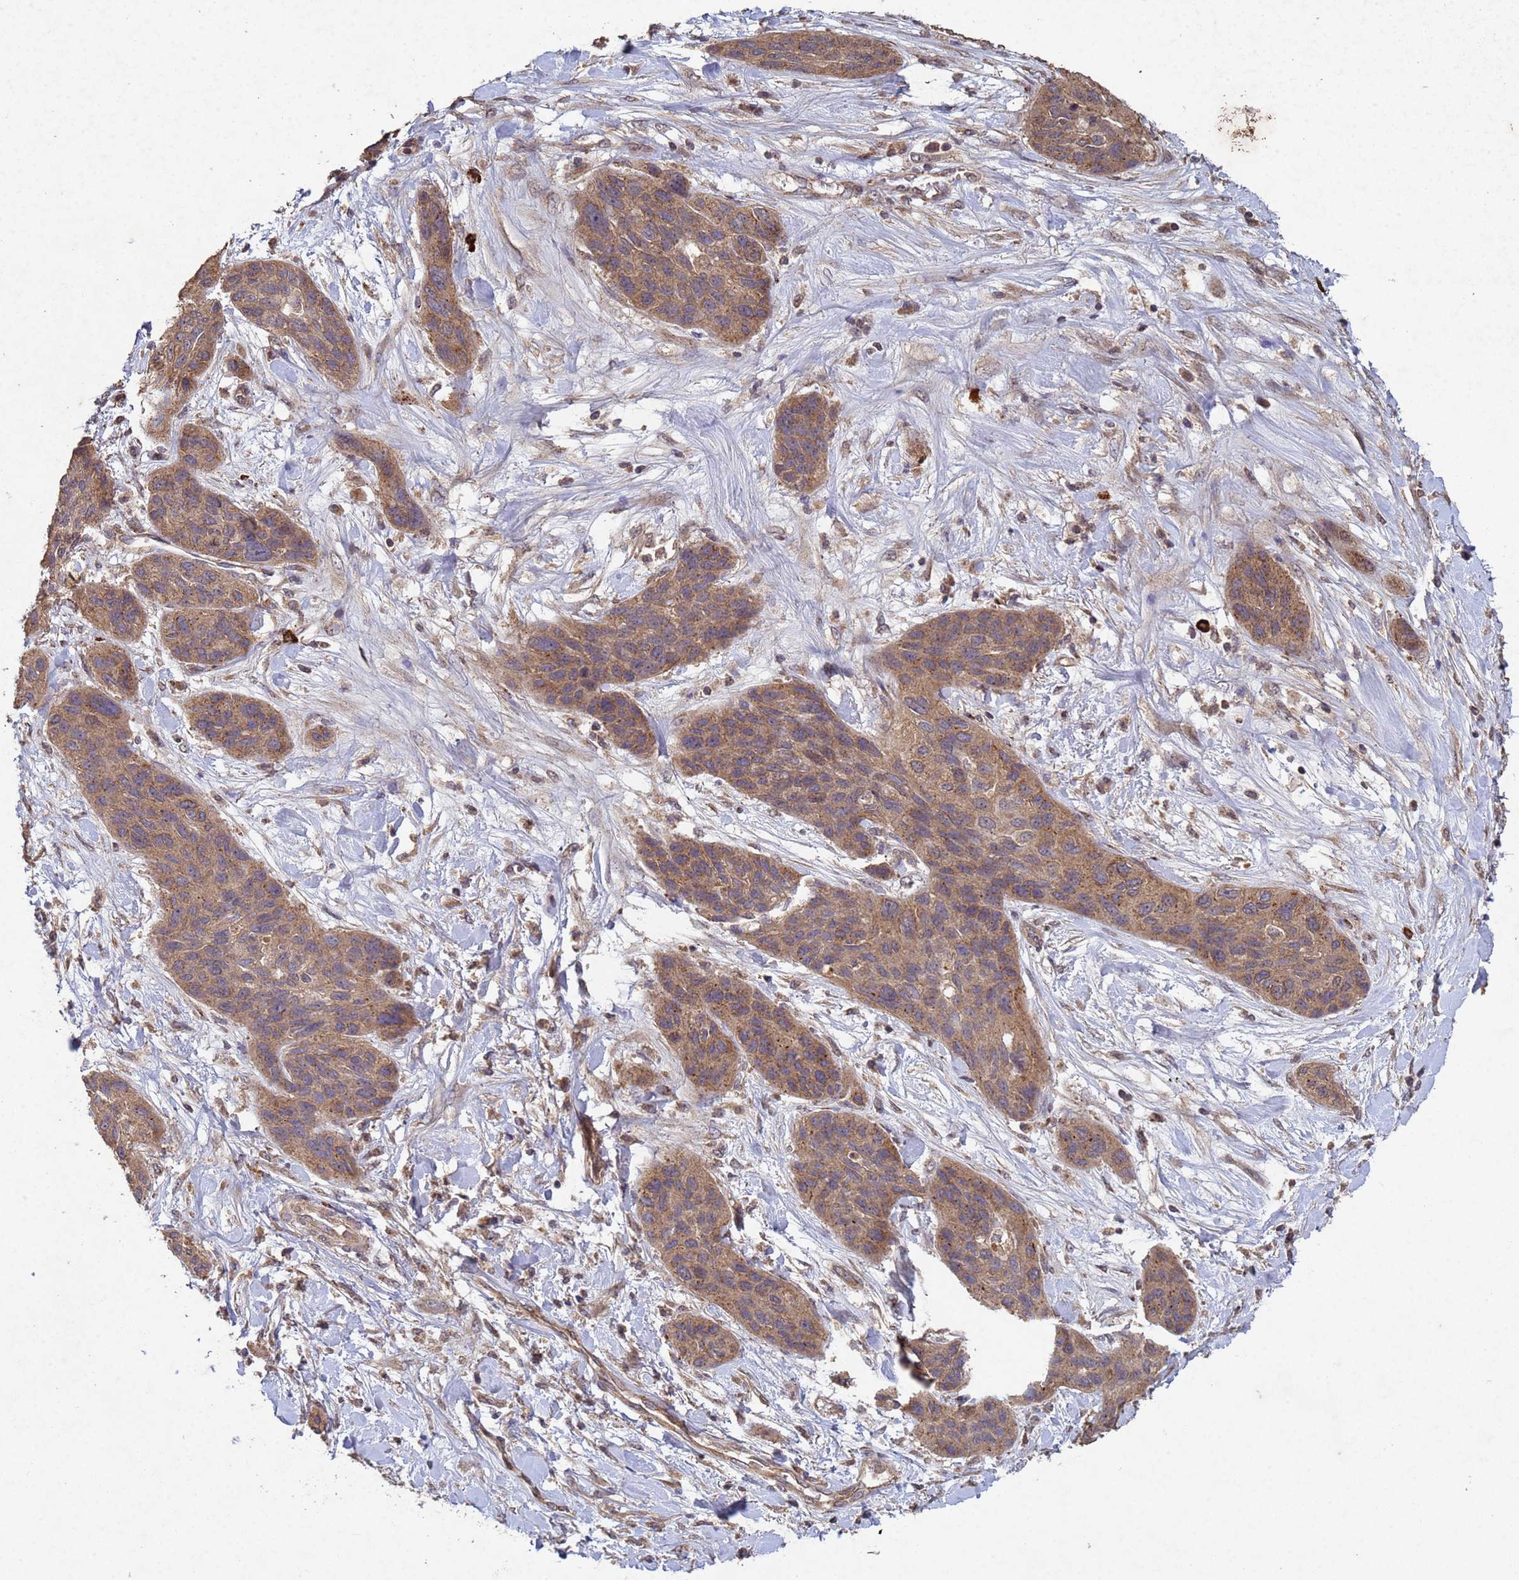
{"staining": {"intensity": "moderate", "quantity": ">75%", "location": "cytoplasmic/membranous"}, "tissue": "lung cancer", "cell_type": "Tumor cells", "image_type": "cancer", "snomed": [{"axis": "morphology", "description": "Squamous cell carcinoma, NOS"}, {"axis": "topography", "description": "Lung"}], "caption": "IHC of human lung squamous cell carcinoma displays medium levels of moderate cytoplasmic/membranous staining in about >75% of tumor cells.", "gene": "FASTKD1", "patient": {"sex": "female", "age": 70}}